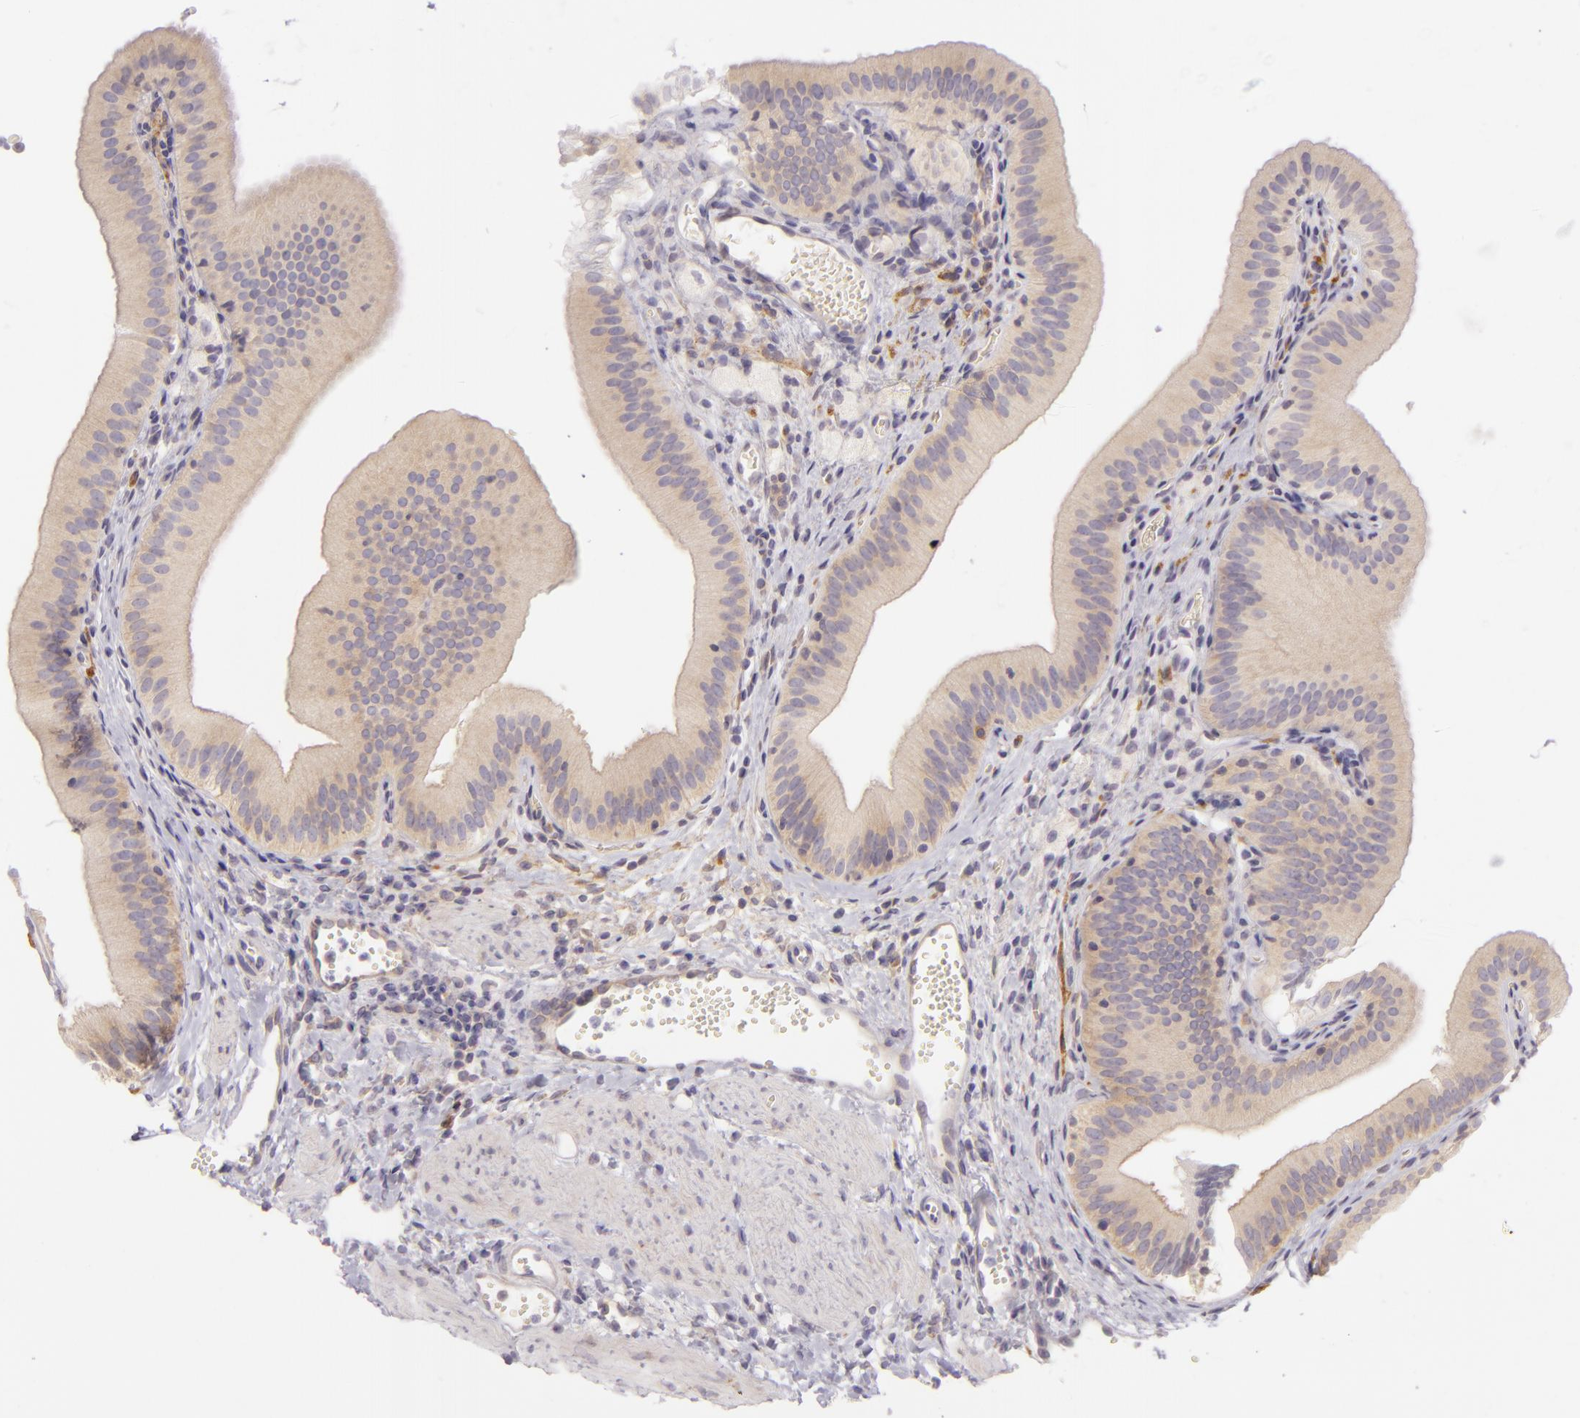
{"staining": {"intensity": "weak", "quantity": ">75%", "location": "cytoplasmic/membranous"}, "tissue": "gallbladder", "cell_type": "Glandular cells", "image_type": "normal", "snomed": [{"axis": "morphology", "description": "Normal tissue, NOS"}, {"axis": "topography", "description": "Gallbladder"}], "caption": "Protein positivity by IHC demonstrates weak cytoplasmic/membranous staining in about >75% of glandular cells in benign gallbladder.", "gene": "ZC3H7B", "patient": {"sex": "female", "age": 24}}